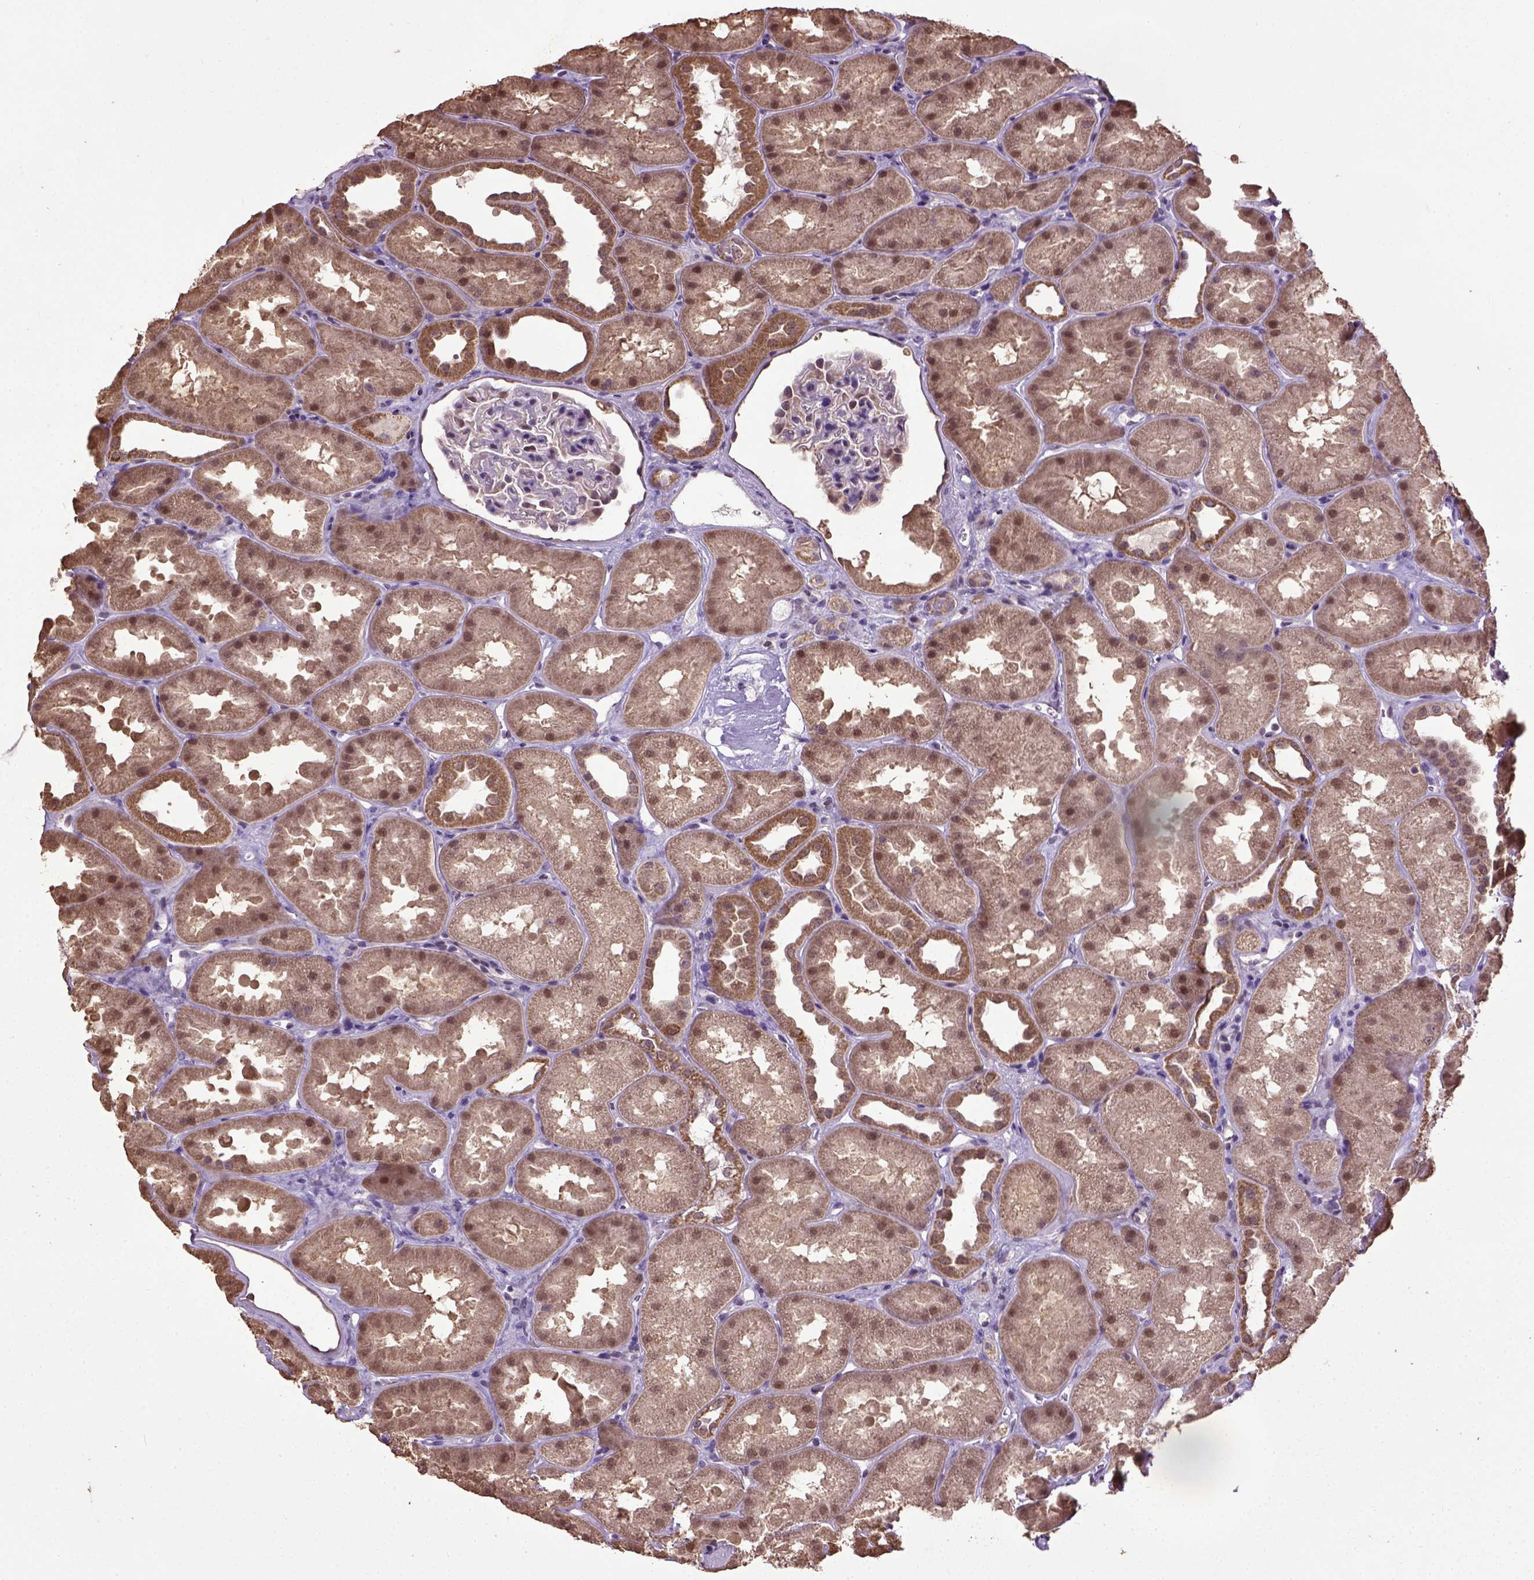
{"staining": {"intensity": "moderate", "quantity": "25%-75%", "location": "nuclear"}, "tissue": "kidney", "cell_type": "Cells in glomeruli", "image_type": "normal", "snomed": [{"axis": "morphology", "description": "Normal tissue, NOS"}, {"axis": "topography", "description": "Kidney"}], "caption": "IHC photomicrograph of normal human kidney stained for a protein (brown), which displays medium levels of moderate nuclear expression in approximately 25%-75% of cells in glomeruli.", "gene": "UBA3", "patient": {"sex": "male", "age": 61}}